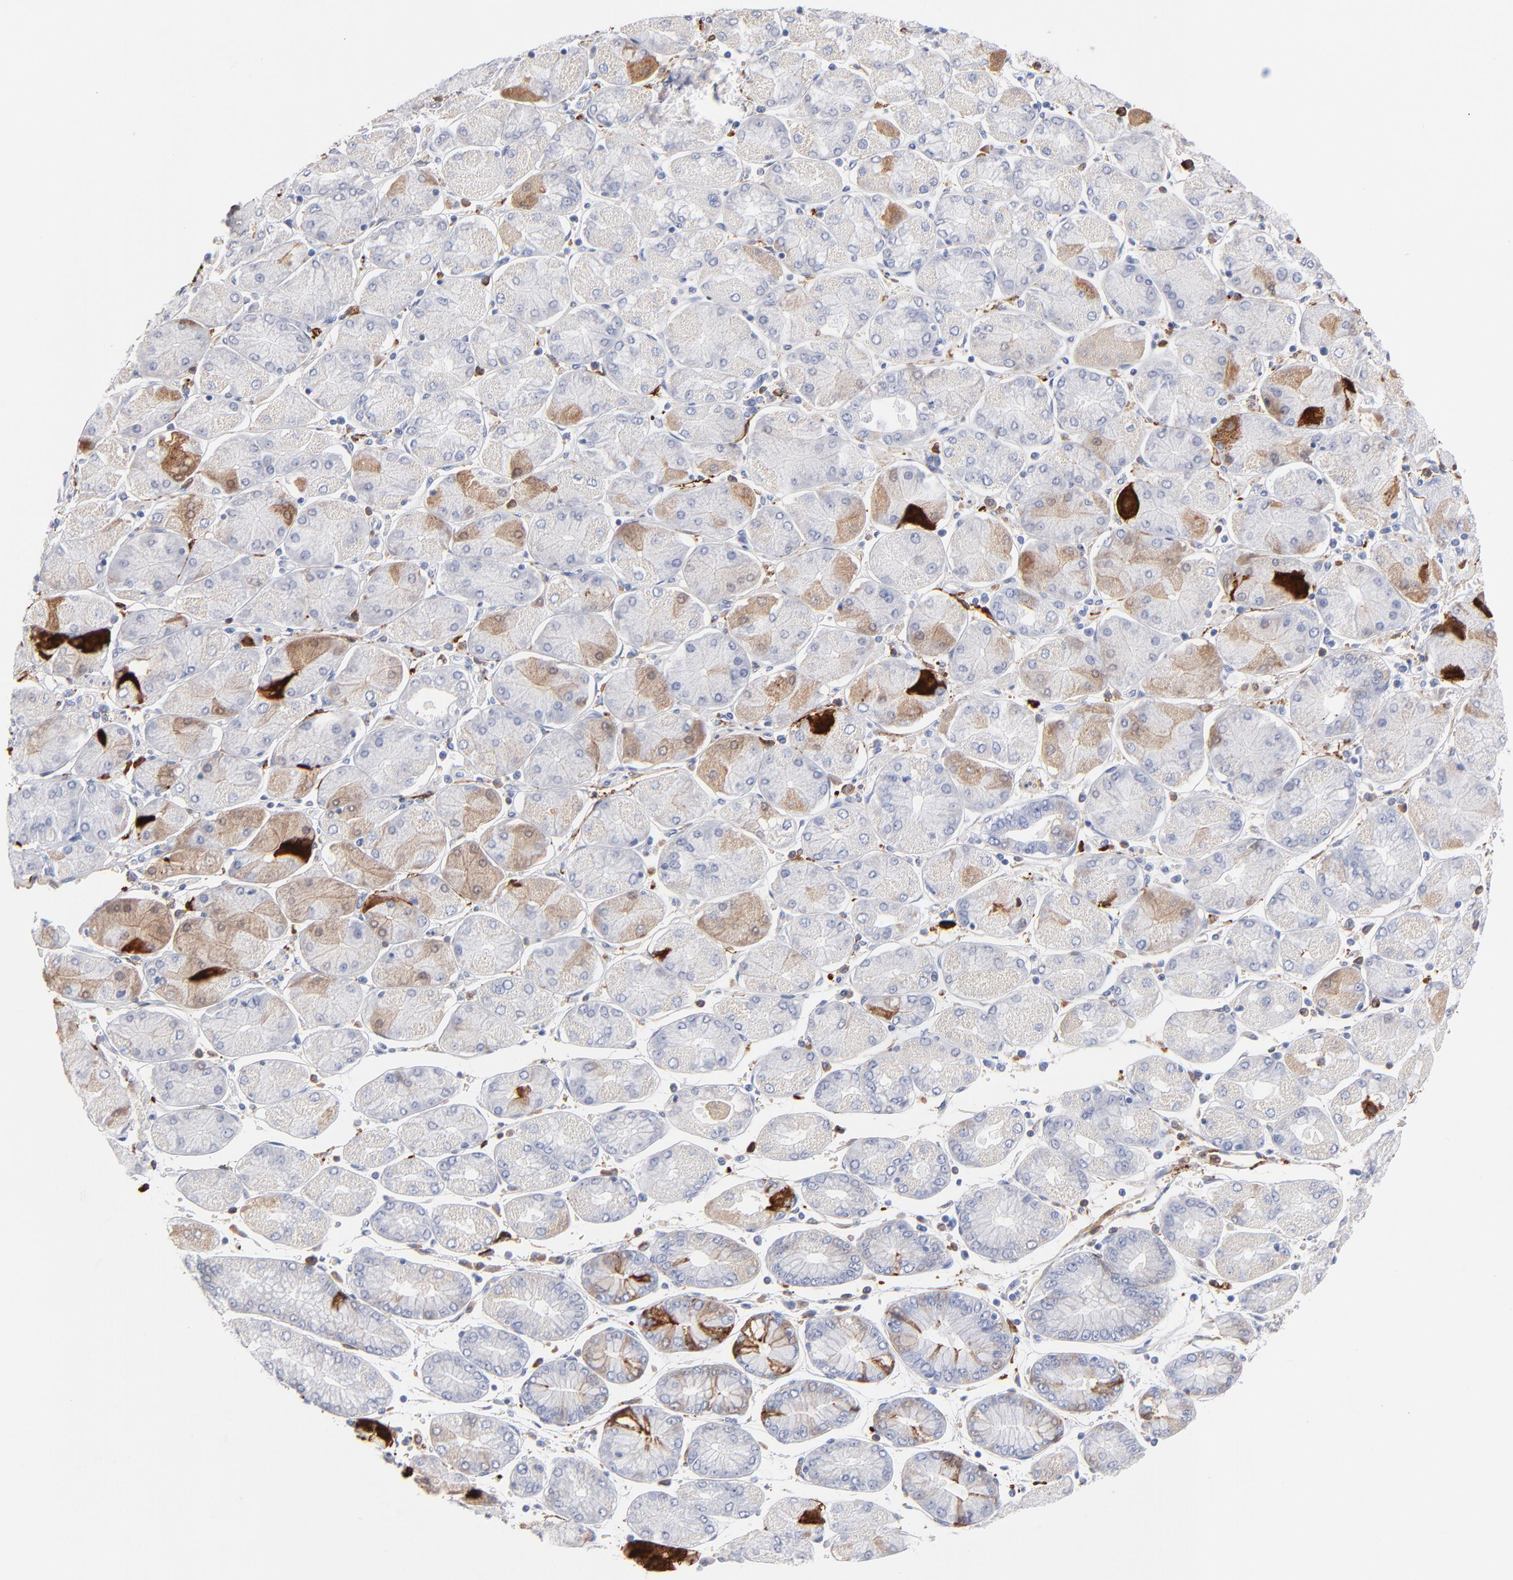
{"staining": {"intensity": "negative", "quantity": "none", "location": "none"}, "tissue": "stomach cancer", "cell_type": "Tumor cells", "image_type": "cancer", "snomed": [{"axis": "morphology", "description": "Normal tissue, NOS"}, {"axis": "morphology", "description": "Adenocarcinoma, NOS"}, {"axis": "topography", "description": "Stomach, upper"}, {"axis": "topography", "description": "Stomach"}], "caption": "High power microscopy photomicrograph of an IHC photomicrograph of adenocarcinoma (stomach), revealing no significant expression in tumor cells.", "gene": "APOH", "patient": {"sex": "male", "age": 59}}